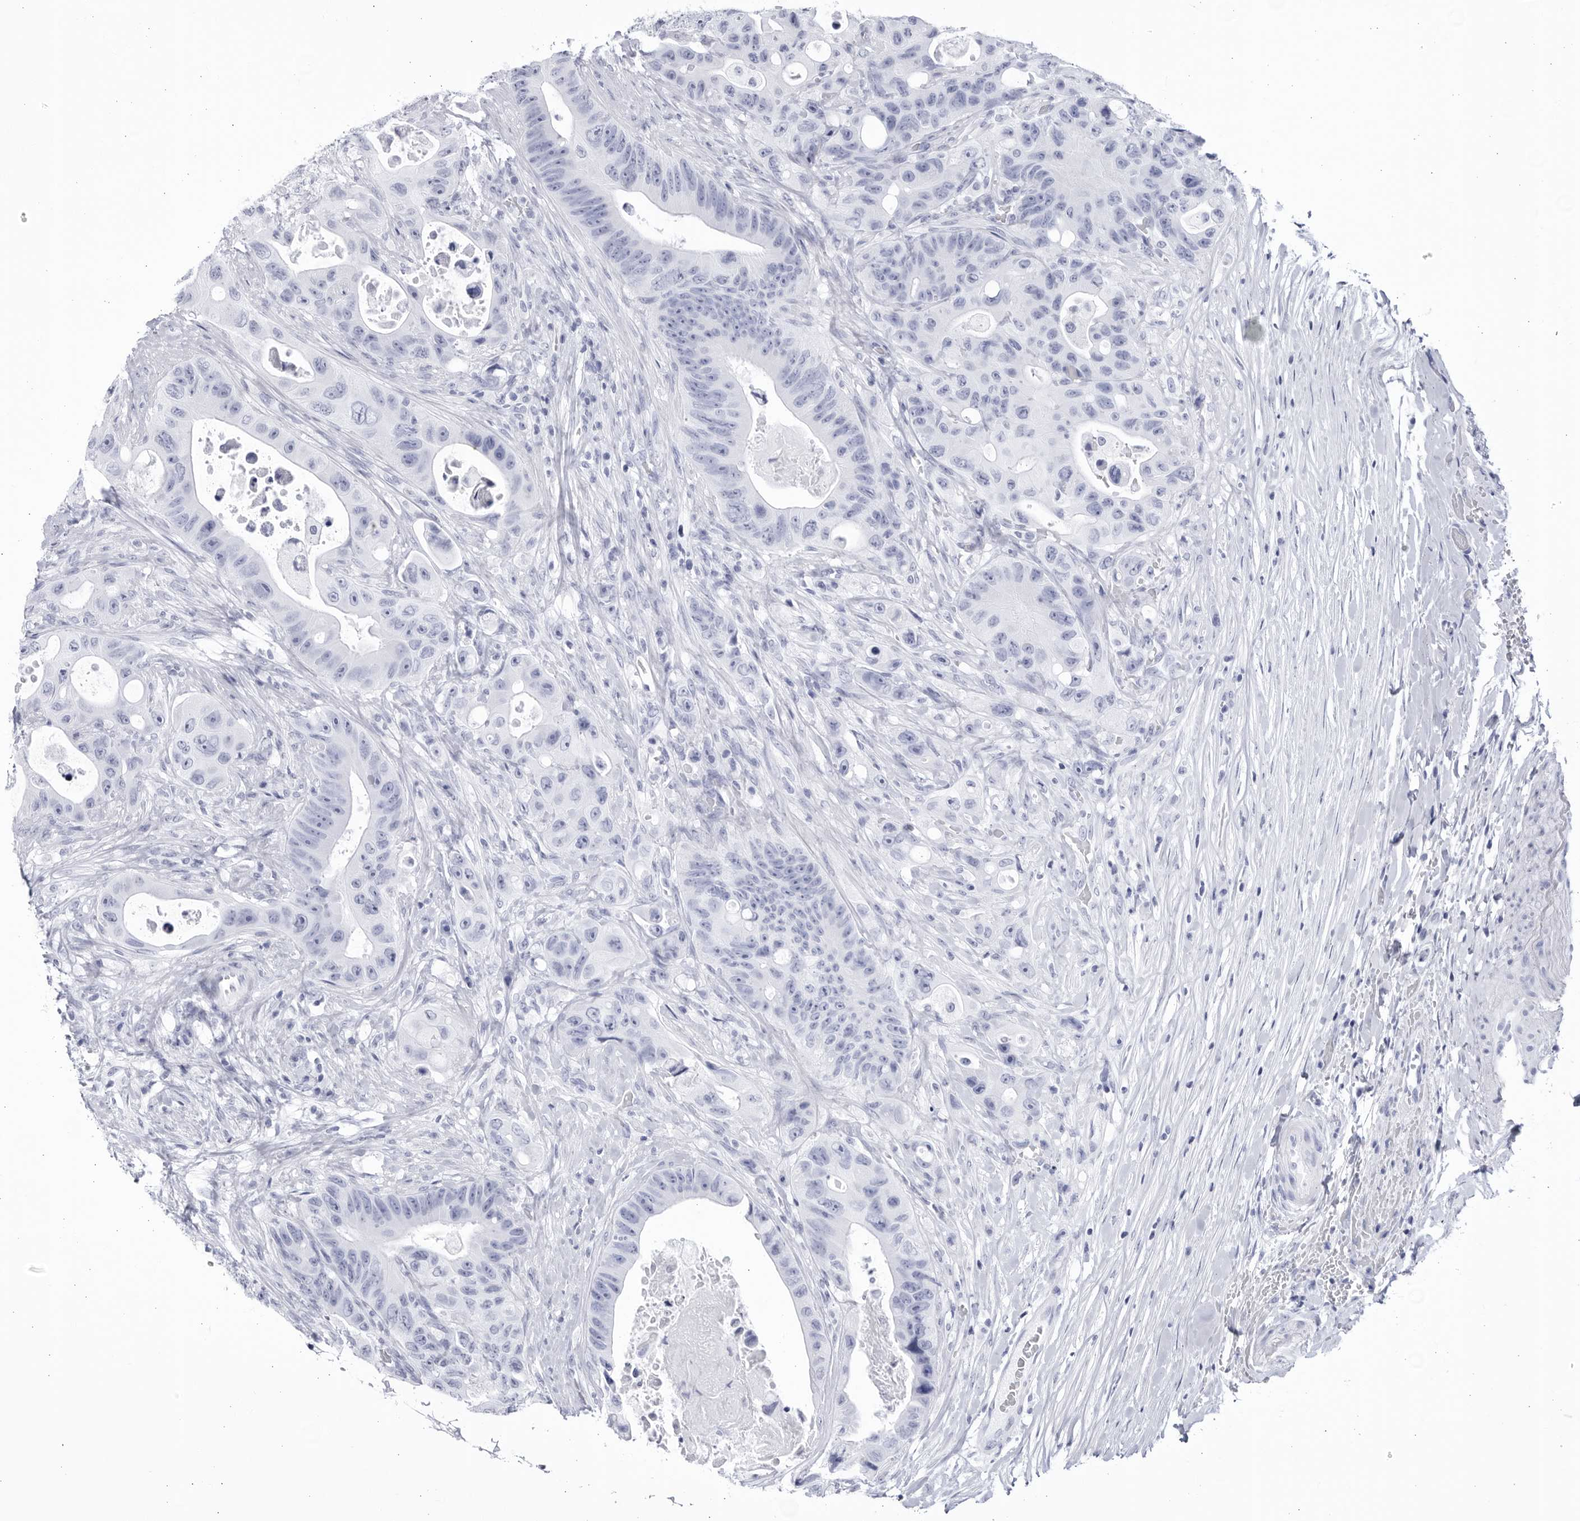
{"staining": {"intensity": "negative", "quantity": "none", "location": "none"}, "tissue": "colorectal cancer", "cell_type": "Tumor cells", "image_type": "cancer", "snomed": [{"axis": "morphology", "description": "Adenocarcinoma, NOS"}, {"axis": "topography", "description": "Colon"}], "caption": "DAB (3,3'-diaminobenzidine) immunohistochemical staining of human colorectal adenocarcinoma exhibits no significant positivity in tumor cells.", "gene": "CCDC181", "patient": {"sex": "female", "age": 46}}